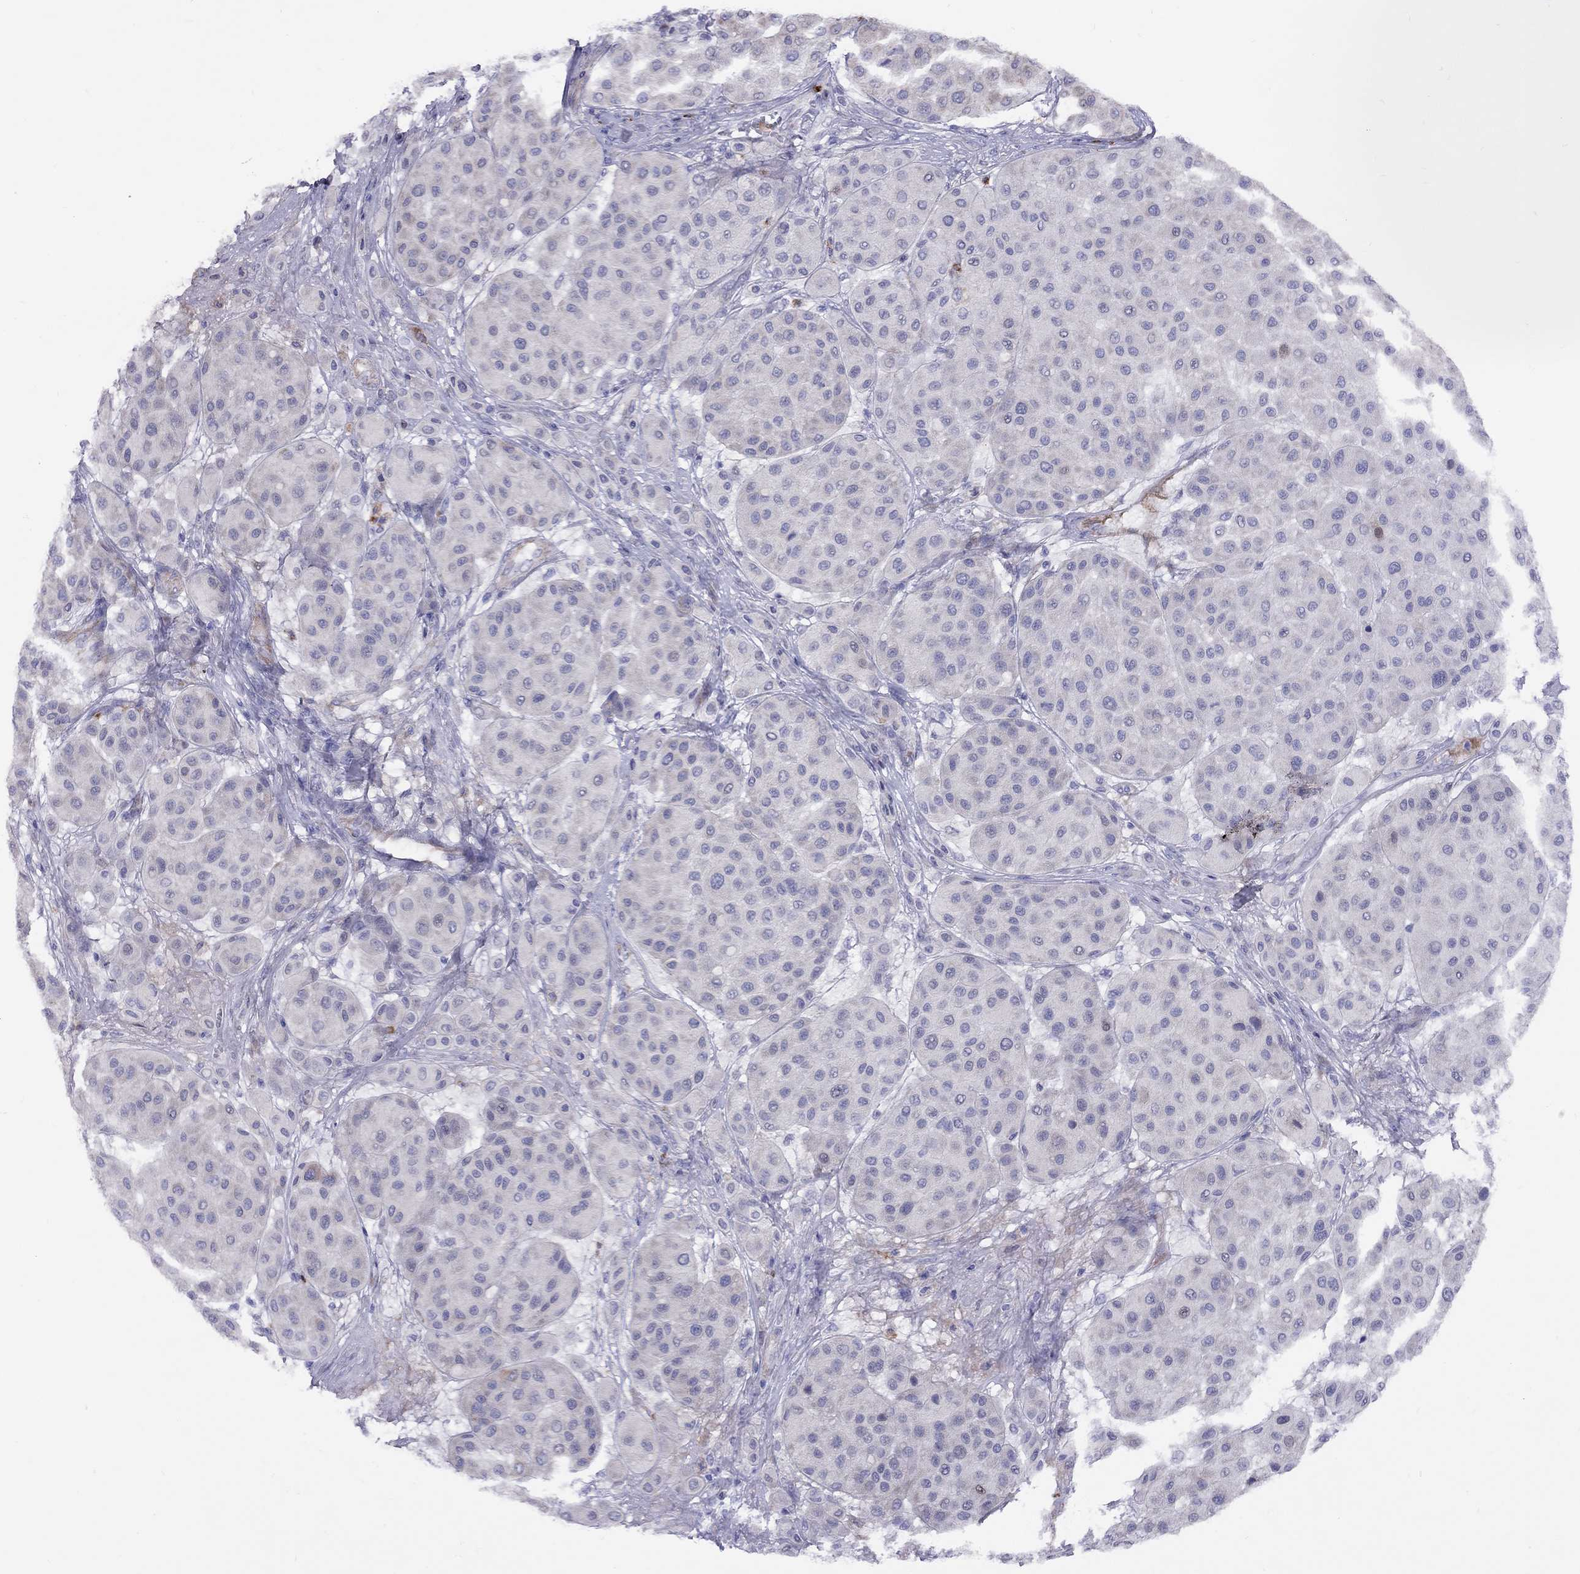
{"staining": {"intensity": "weak", "quantity": "<25%", "location": "cytoplasmic/membranous"}, "tissue": "melanoma", "cell_type": "Tumor cells", "image_type": "cancer", "snomed": [{"axis": "morphology", "description": "Malignant melanoma, Metastatic site"}, {"axis": "topography", "description": "Smooth muscle"}], "caption": "An immunohistochemistry histopathology image of melanoma is shown. There is no staining in tumor cells of melanoma.", "gene": "SPINT4", "patient": {"sex": "male", "age": 41}}